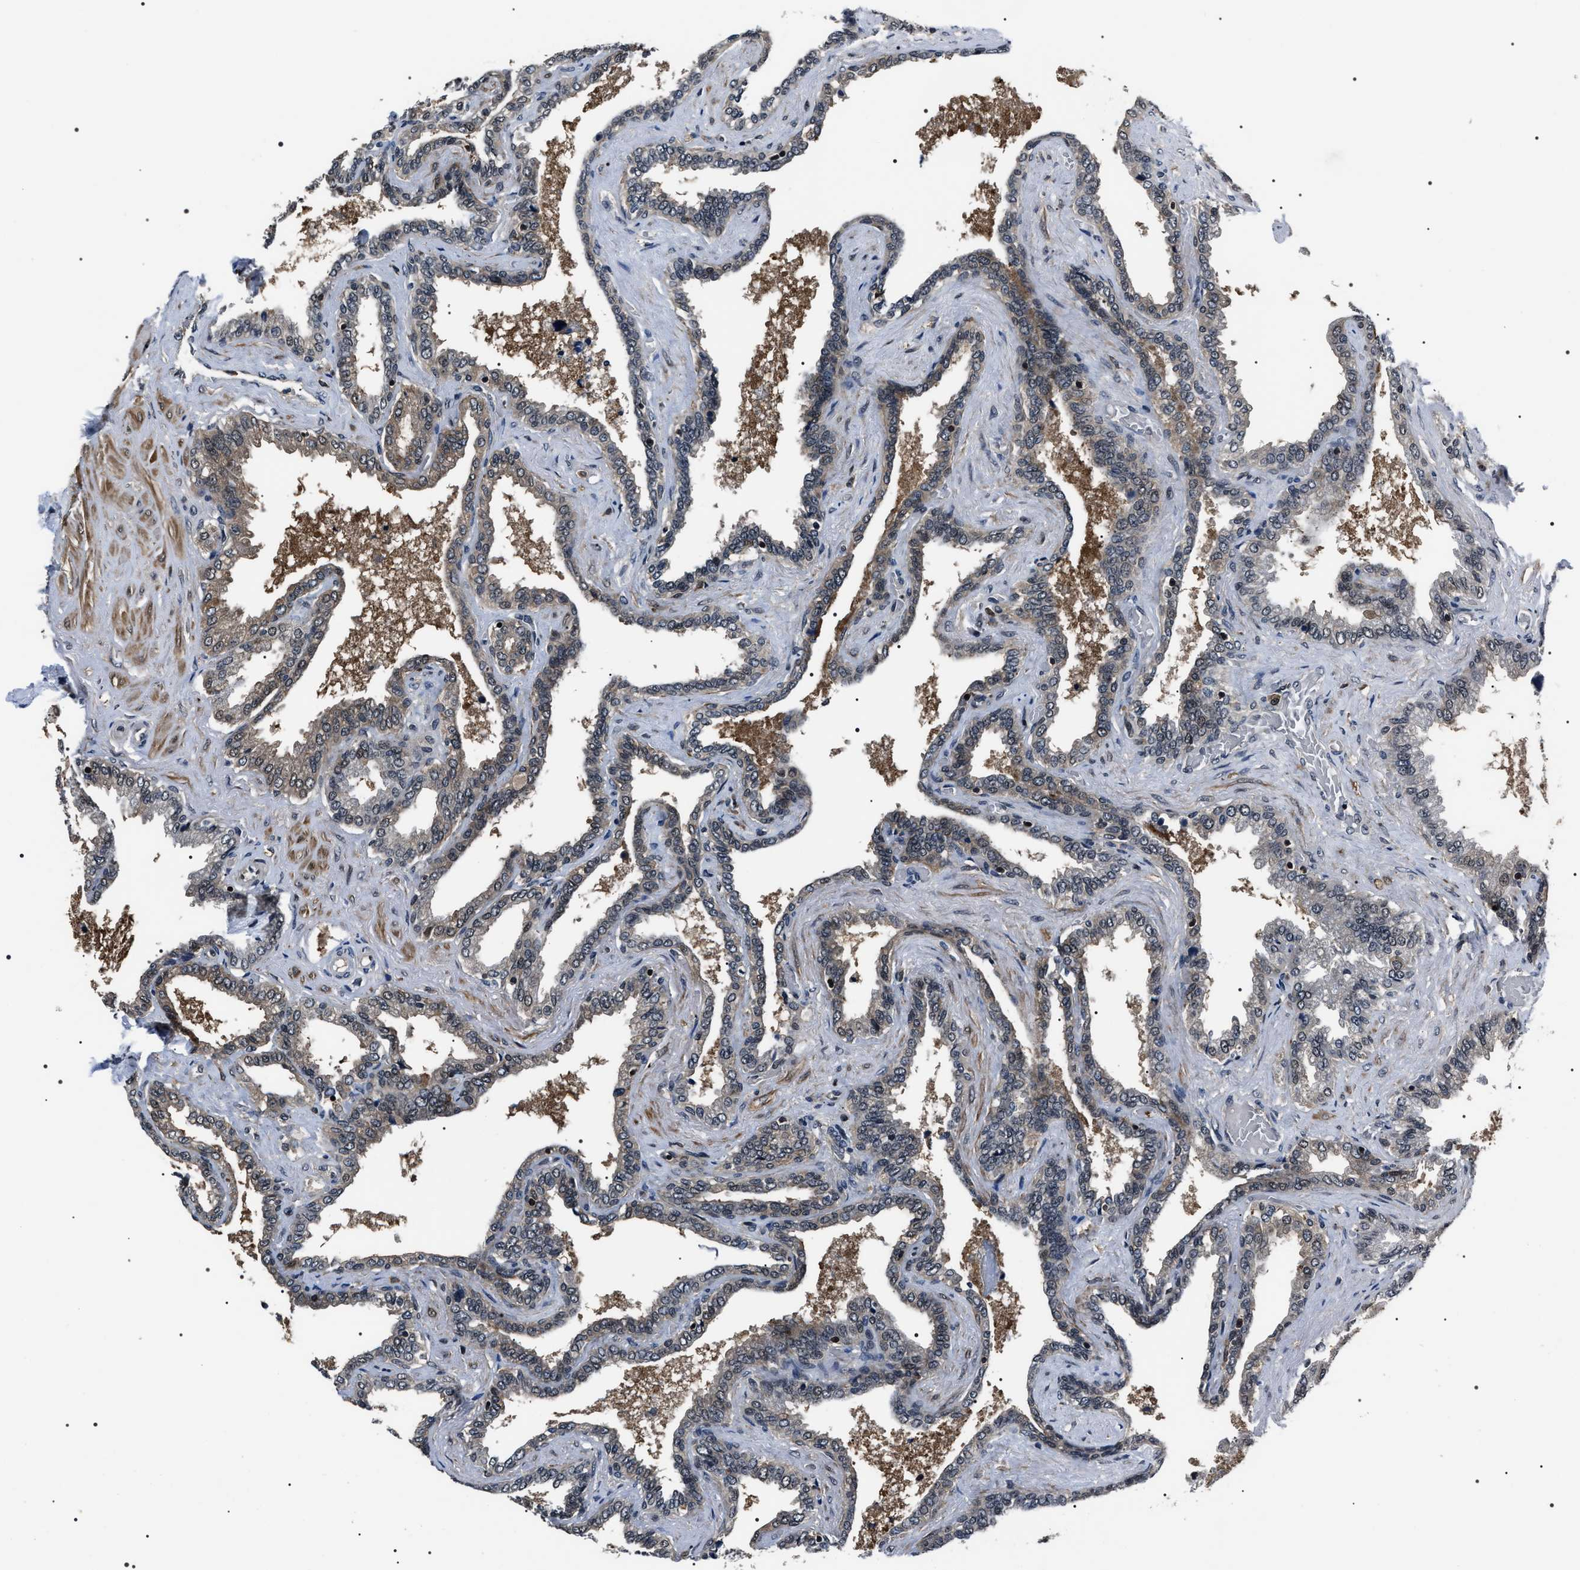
{"staining": {"intensity": "weak", "quantity": "<25%", "location": "cytoplasmic/membranous,nuclear"}, "tissue": "seminal vesicle", "cell_type": "Glandular cells", "image_type": "normal", "snomed": [{"axis": "morphology", "description": "Normal tissue, NOS"}, {"axis": "topography", "description": "Seminal veicle"}], "caption": "Immunohistochemistry histopathology image of benign seminal vesicle: seminal vesicle stained with DAB exhibits no significant protein staining in glandular cells.", "gene": "SIPA1", "patient": {"sex": "male", "age": 46}}